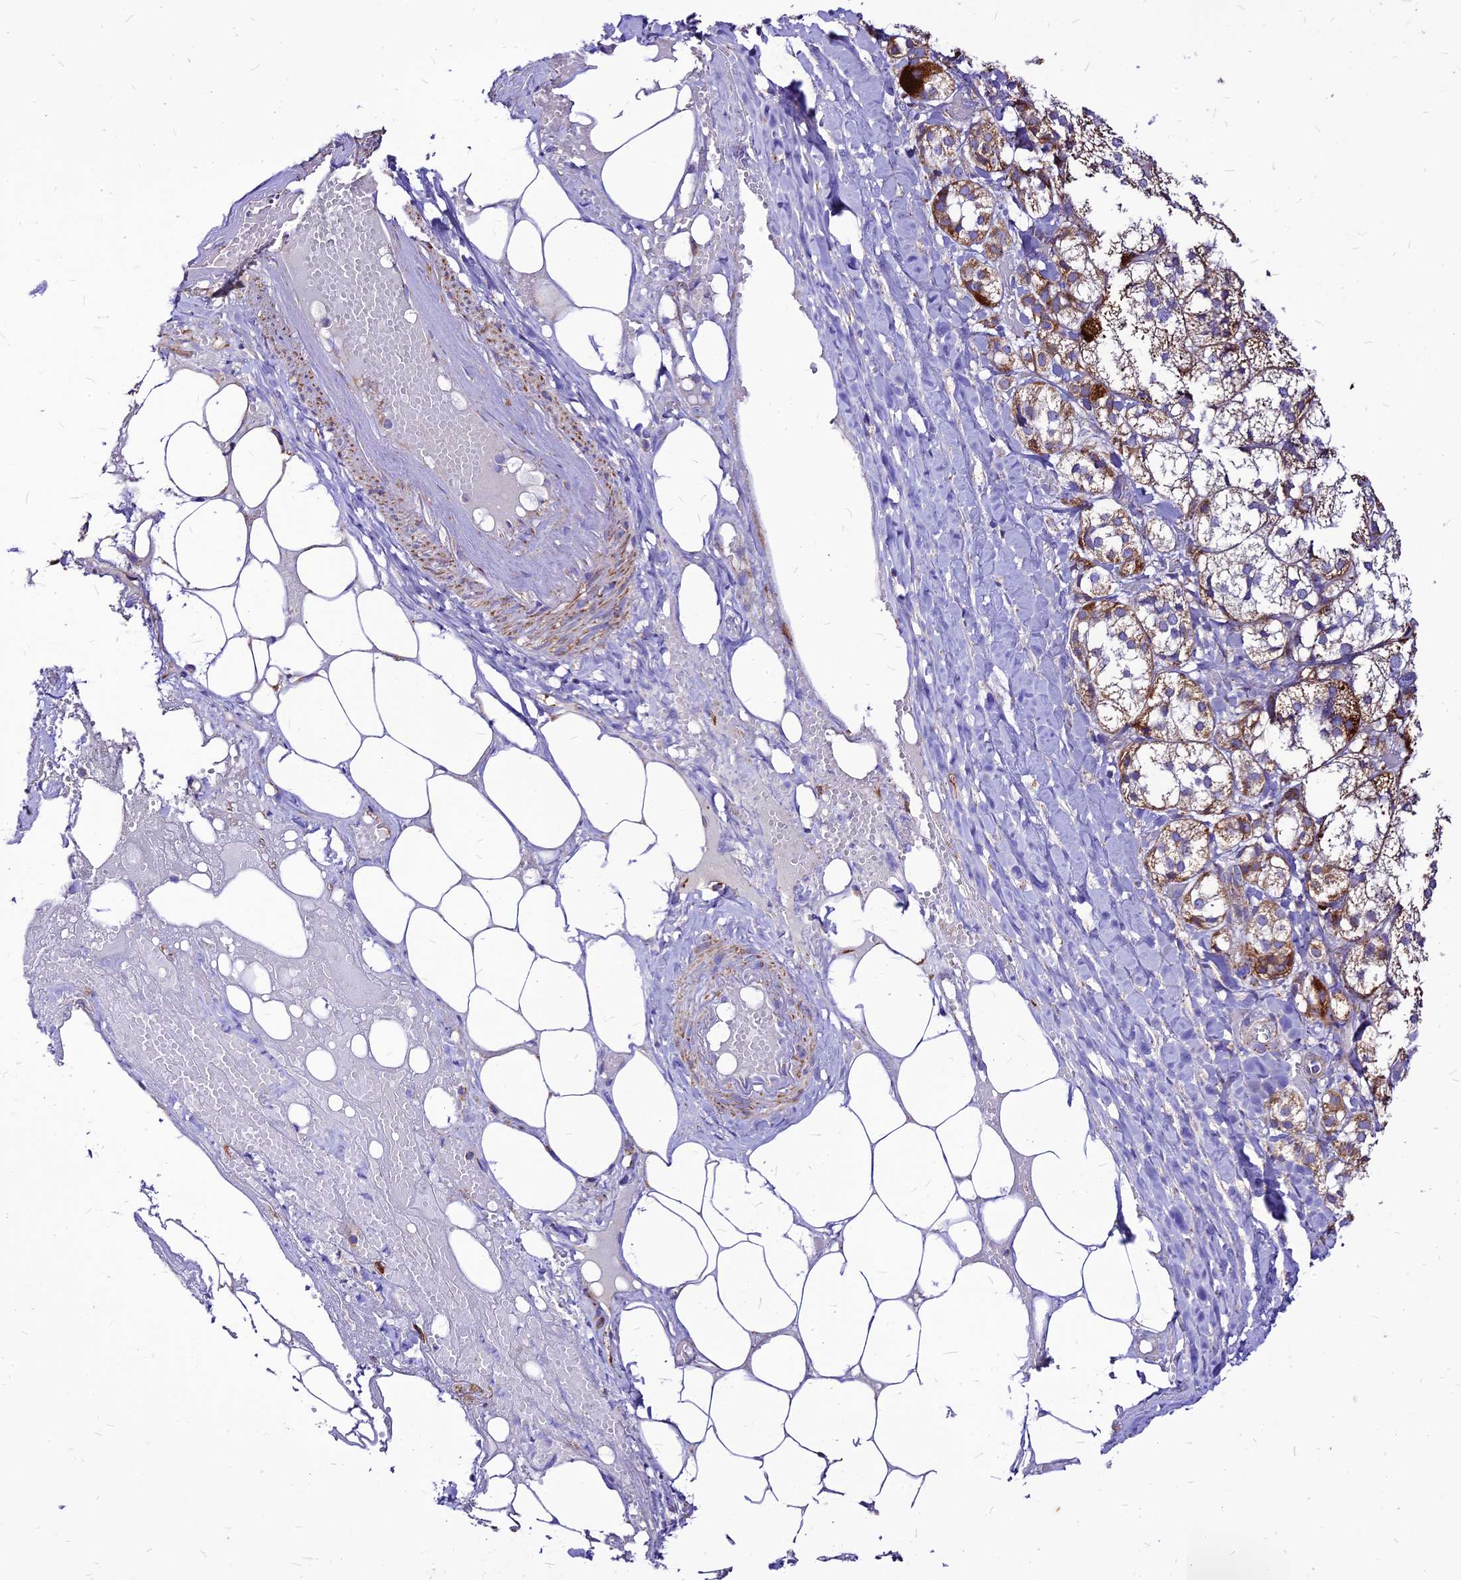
{"staining": {"intensity": "moderate", "quantity": ">75%", "location": "cytoplasmic/membranous"}, "tissue": "adrenal gland", "cell_type": "Glandular cells", "image_type": "normal", "snomed": [{"axis": "morphology", "description": "Normal tissue, NOS"}, {"axis": "topography", "description": "Adrenal gland"}], "caption": "Unremarkable adrenal gland demonstrates moderate cytoplasmic/membranous positivity in approximately >75% of glandular cells, visualized by immunohistochemistry.", "gene": "ECI1", "patient": {"sex": "female", "age": 61}}